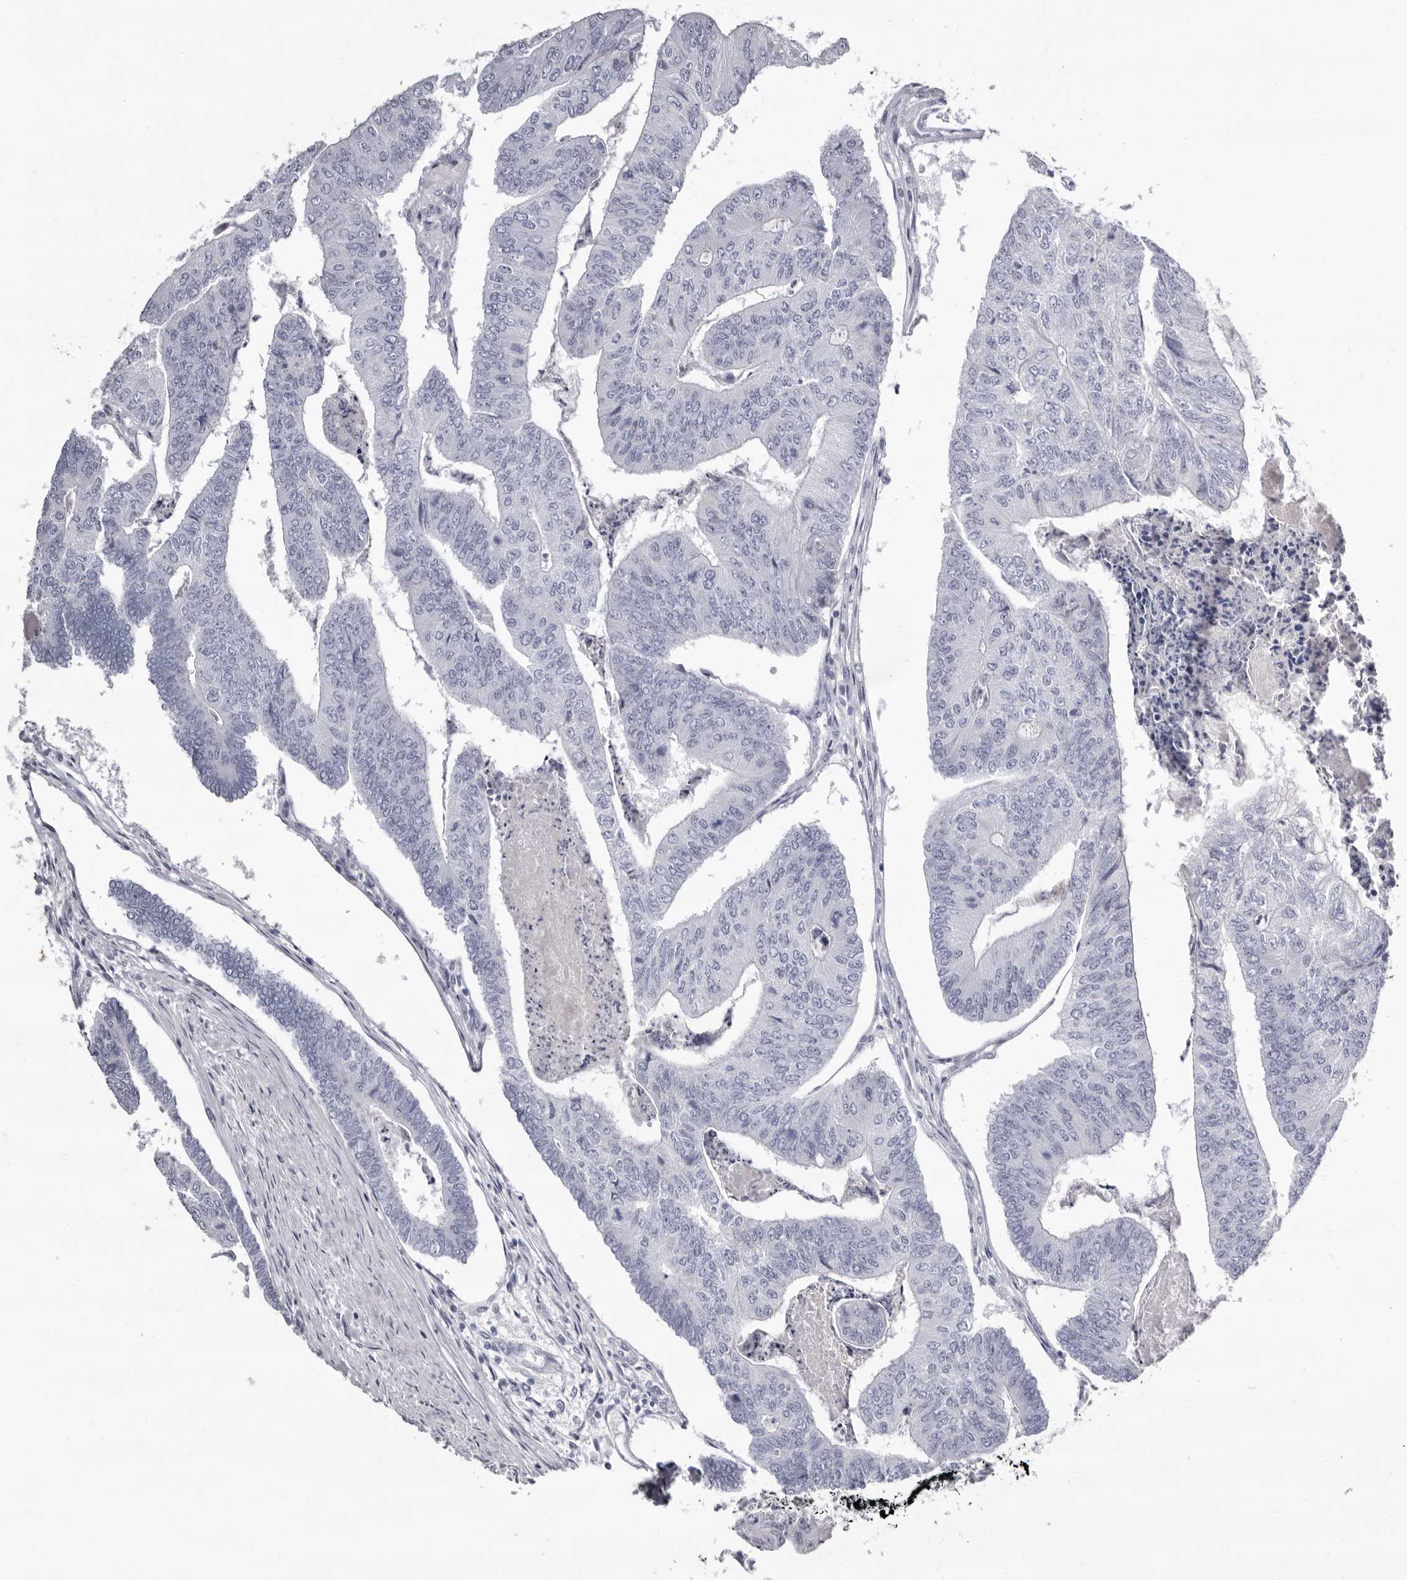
{"staining": {"intensity": "negative", "quantity": "none", "location": "none"}, "tissue": "colorectal cancer", "cell_type": "Tumor cells", "image_type": "cancer", "snomed": [{"axis": "morphology", "description": "Adenocarcinoma, NOS"}, {"axis": "topography", "description": "Colon"}], "caption": "Tumor cells are negative for protein expression in human colorectal cancer. (DAB immunohistochemistry with hematoxylin counter stain).", "gene": "LPO", "patient": {"sex": "female", "age": 67}}